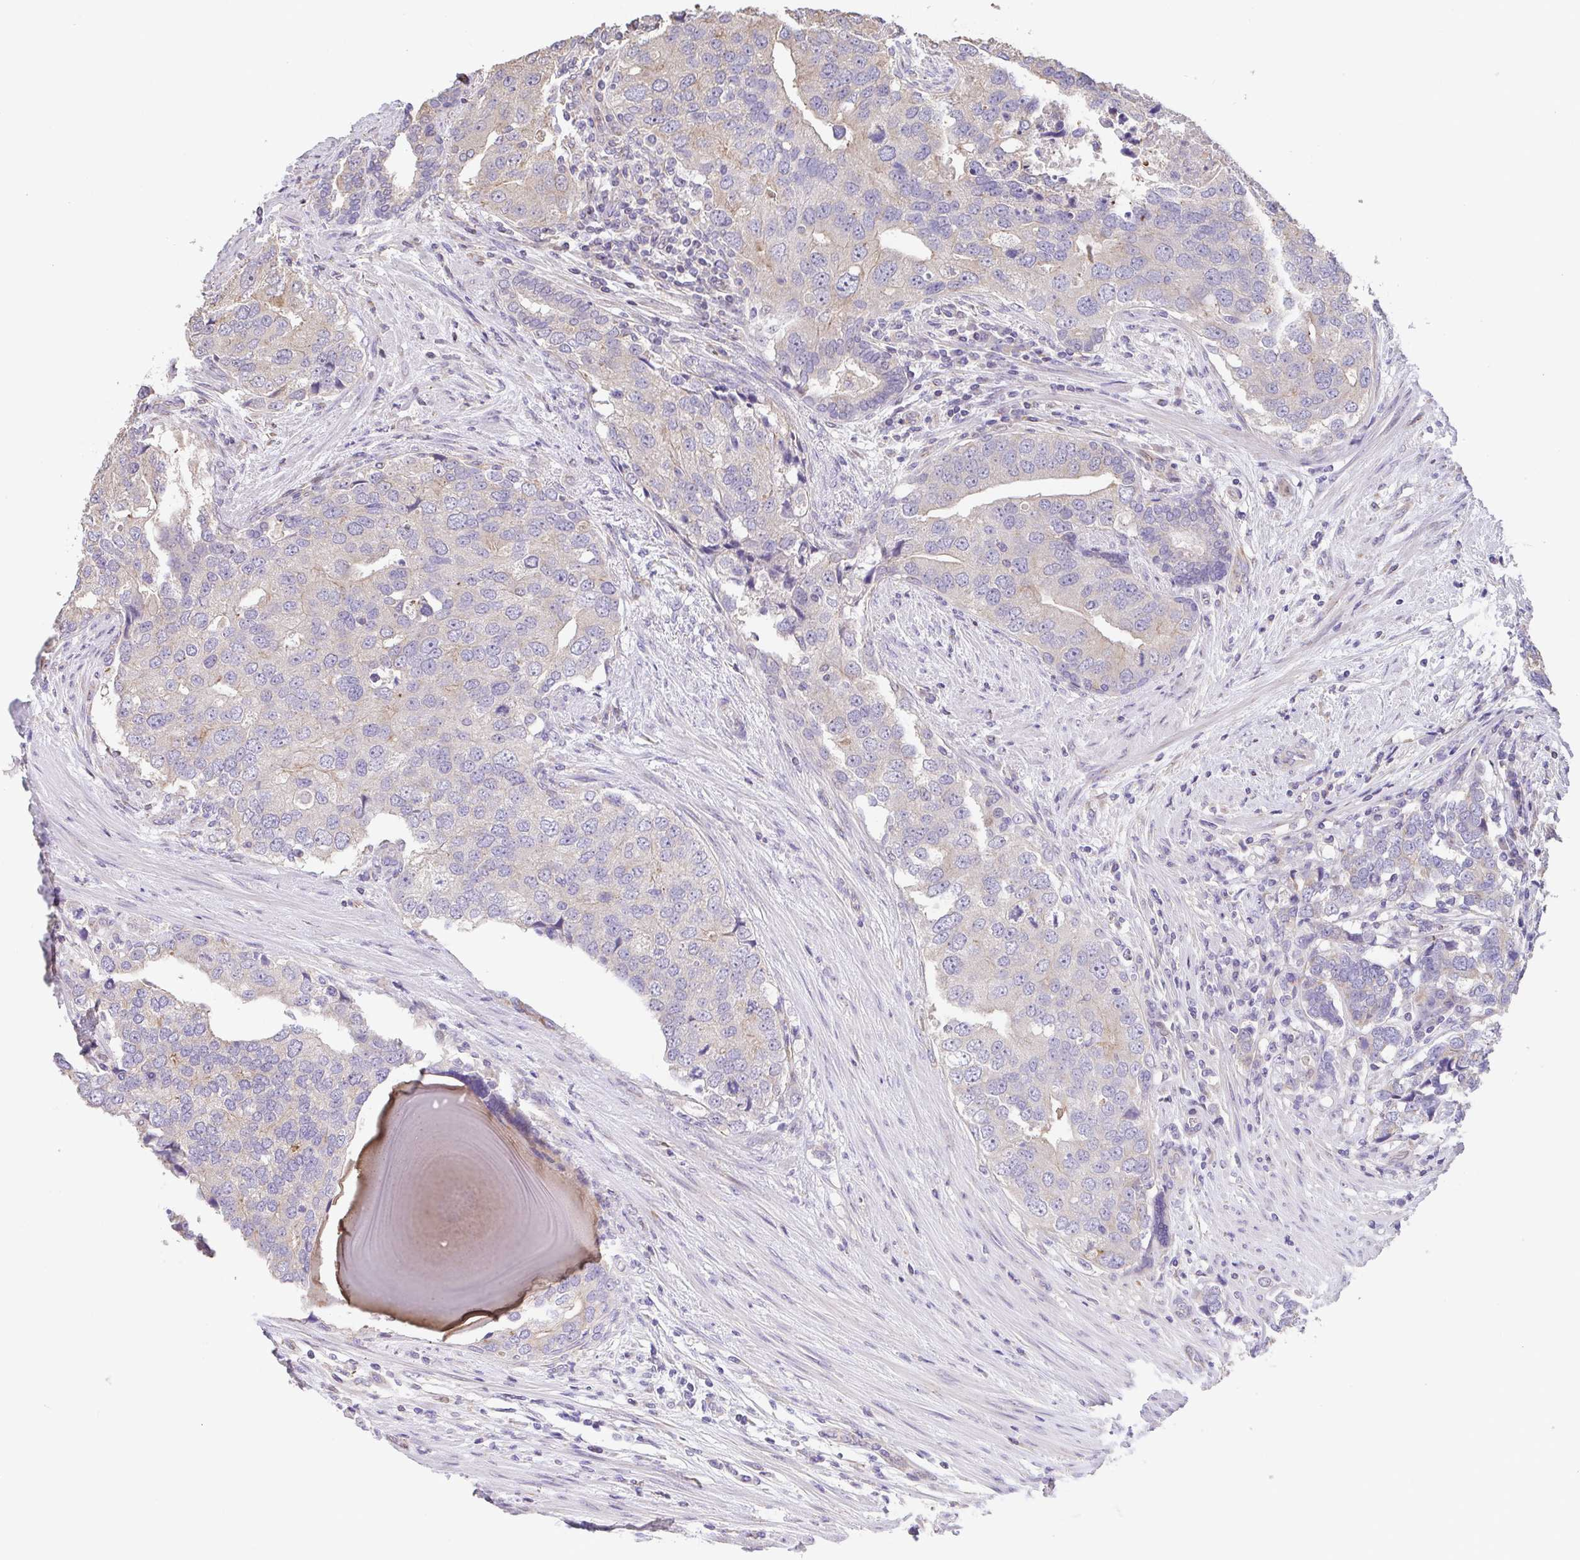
{"staining": {"intensity": "negative", "quantity": "none", "location": "none"}, "tissue": "prostate cancer", "cell_type": "Tumor cells", "image_type": "cancer", "snomed": [{"axis": "morphology", "description": "Adenocarcinoma, High grade"}, {"axis": "topography", "description": "Prostate"}], "caption": "Tumor cells show no significant positivity in prostate cancer (adenocarcinoma (high-grade)). Nuclei are stained in blue.", "gene": "RUNDC3B", "patient": {"sex": "male", "age": 68}}